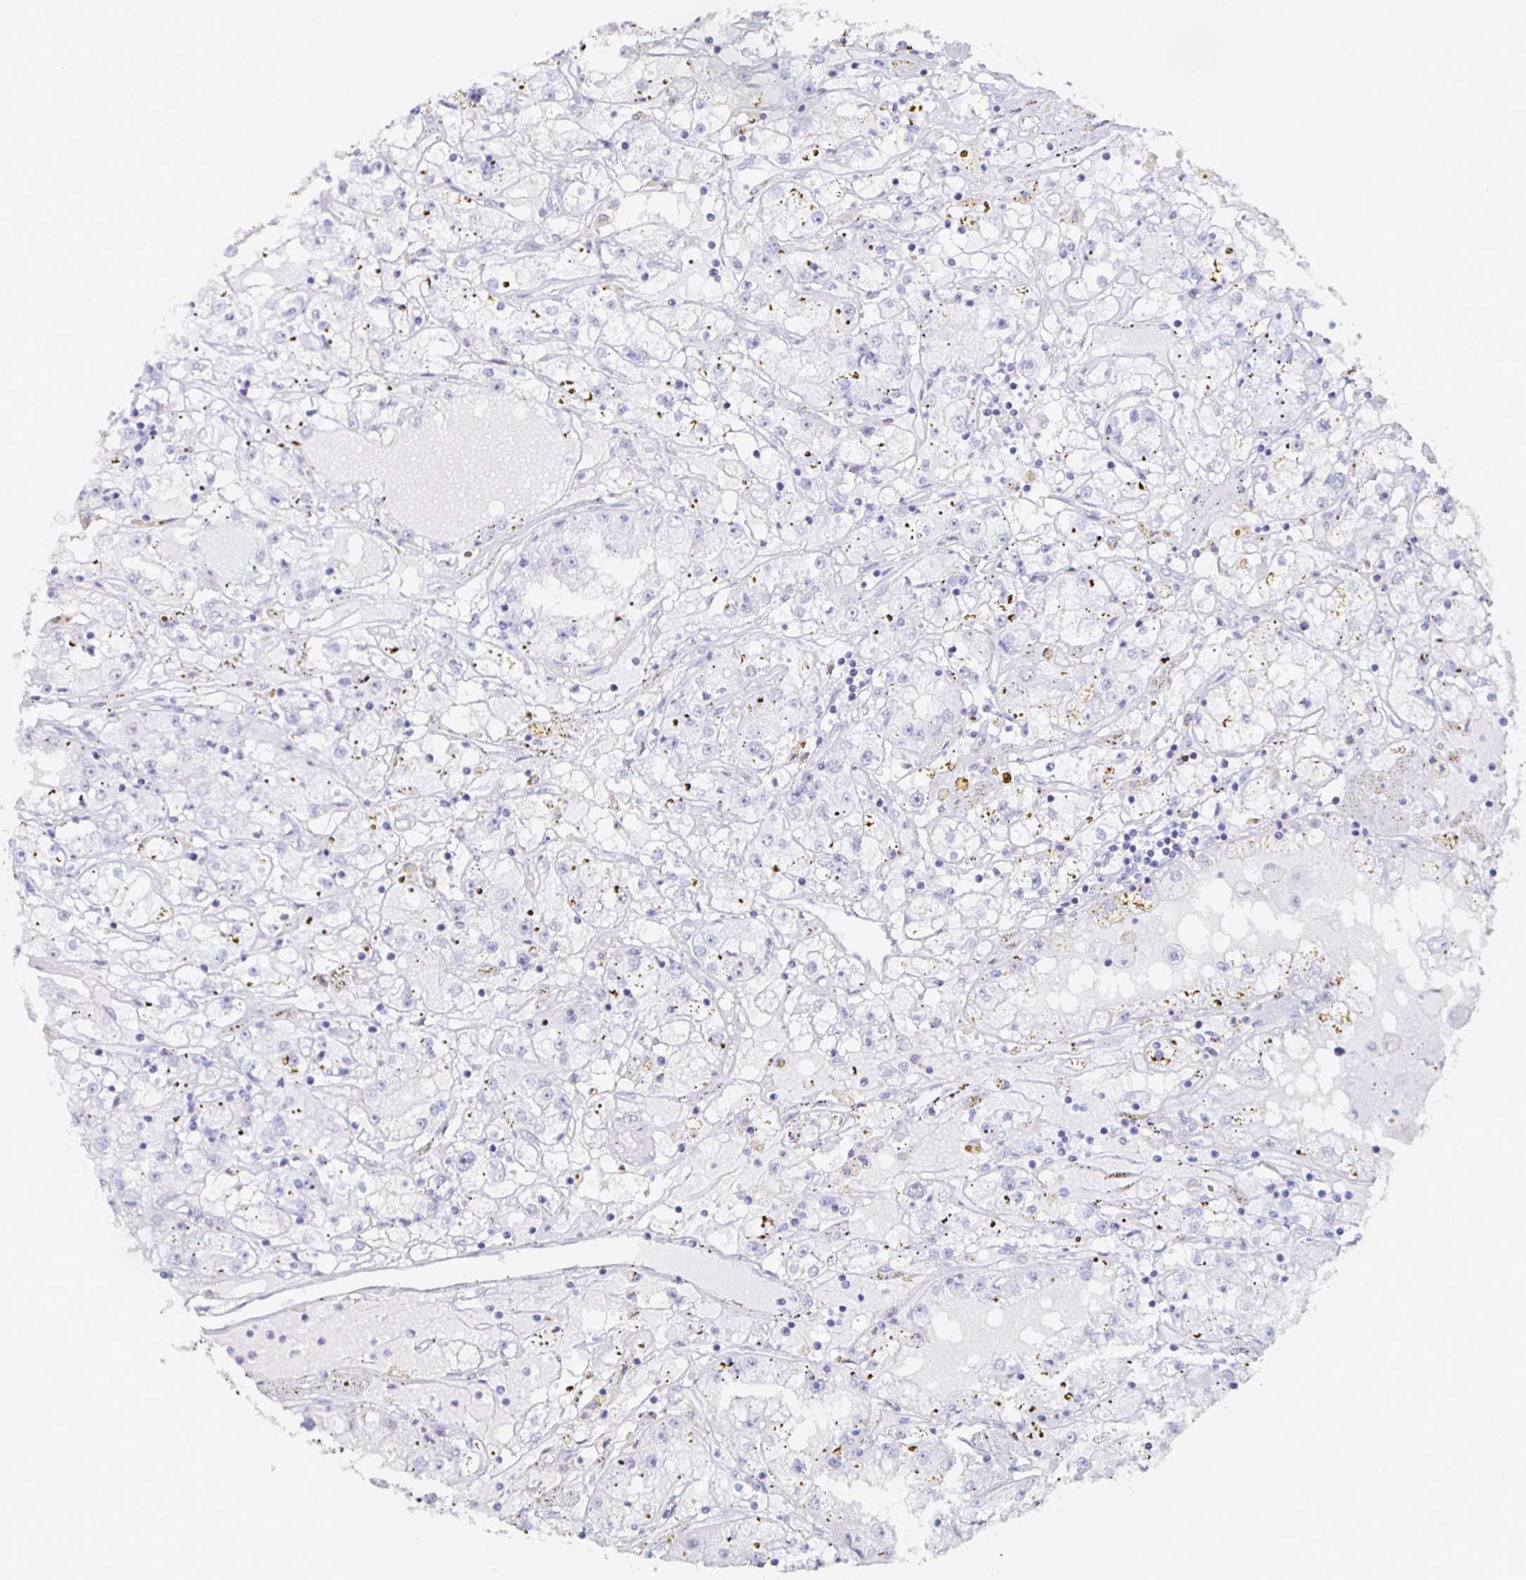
{"staining": {"intensity": "negative", "quantity": "none", "location": "none"}, "tissue": "renal cancer", "cell_type": "Tumor cells", "image_type": "cancer", "snomed": [{"axis": "morphology", "description": "Adenocarcinoma, NOS"}, {"axis": "topography", "description": "Kidney"}], "caption": "This is a micrograph of immunohistochemistry staining of renal cancer (adenocarcinoma), which shows no expression in tumor cells. (Brightfield microscopy of DAB IHC at high magnification).", "gene": "DDX39B", "patient": {"sex": "male", "age": 56}}